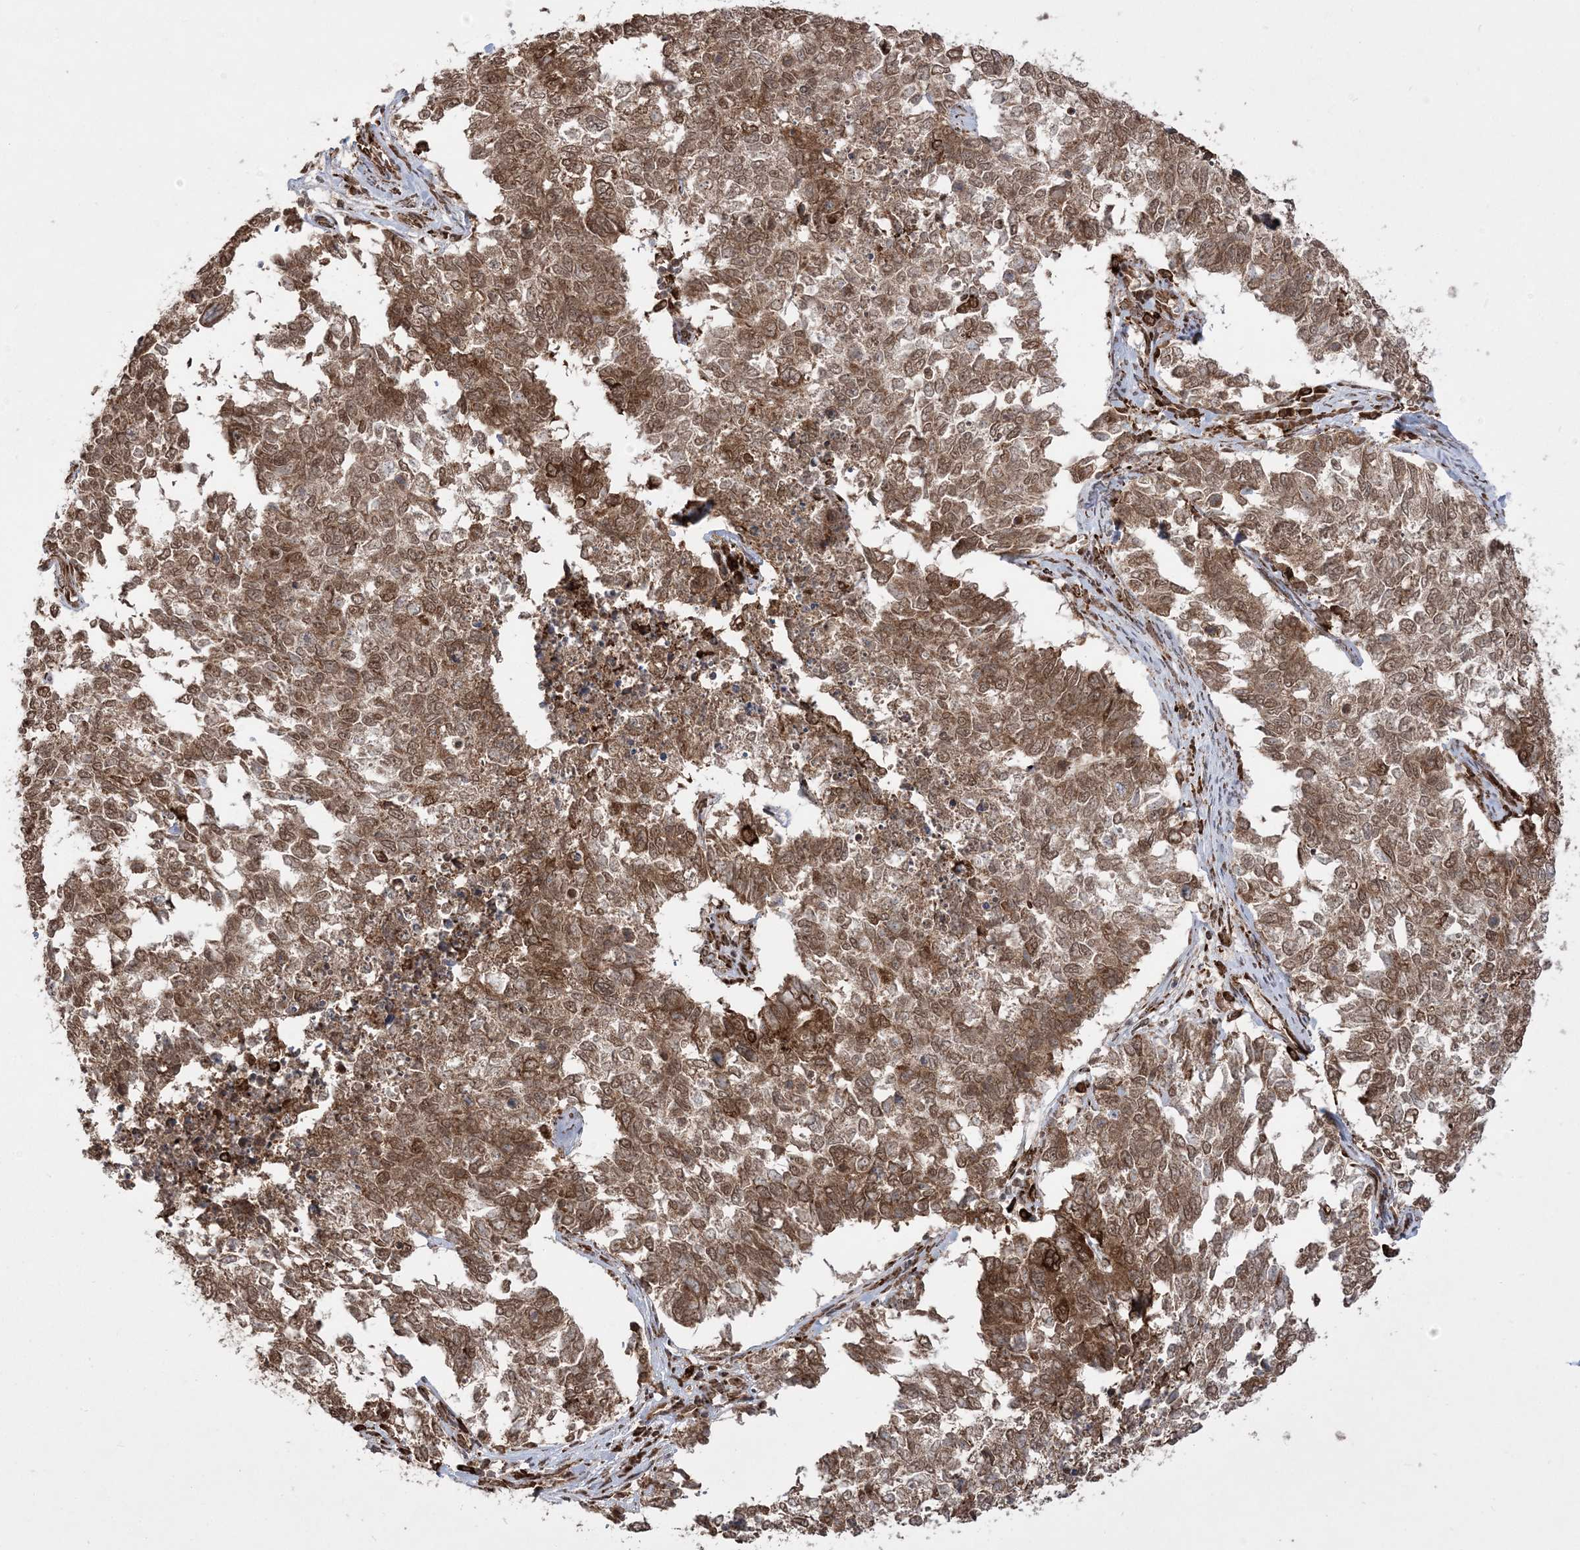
{"staining": {"intensity": "moderate", "quantity": ">75%", "location": "cytoplasmic/membranous,nuclear"}, "tissue": "cervical cancer", "cell_type": "Tumor cells", "image_type": "cancer", "snomed": [{"axis": "morphology", "description": "Squamous cell carcinoma, NOS"}, {"axis": "topography", "description": "Cervix"}], "caption": "Immunohistochemical staining of human squamous cell carcinoma (cervical) reveals medium levels of moderate cytoplasmic/membranous and nuclear protein staining in approximately >75% of tumor cells.", "gene": "EPC2", "patient": {"sex": "female", "age": 63}}